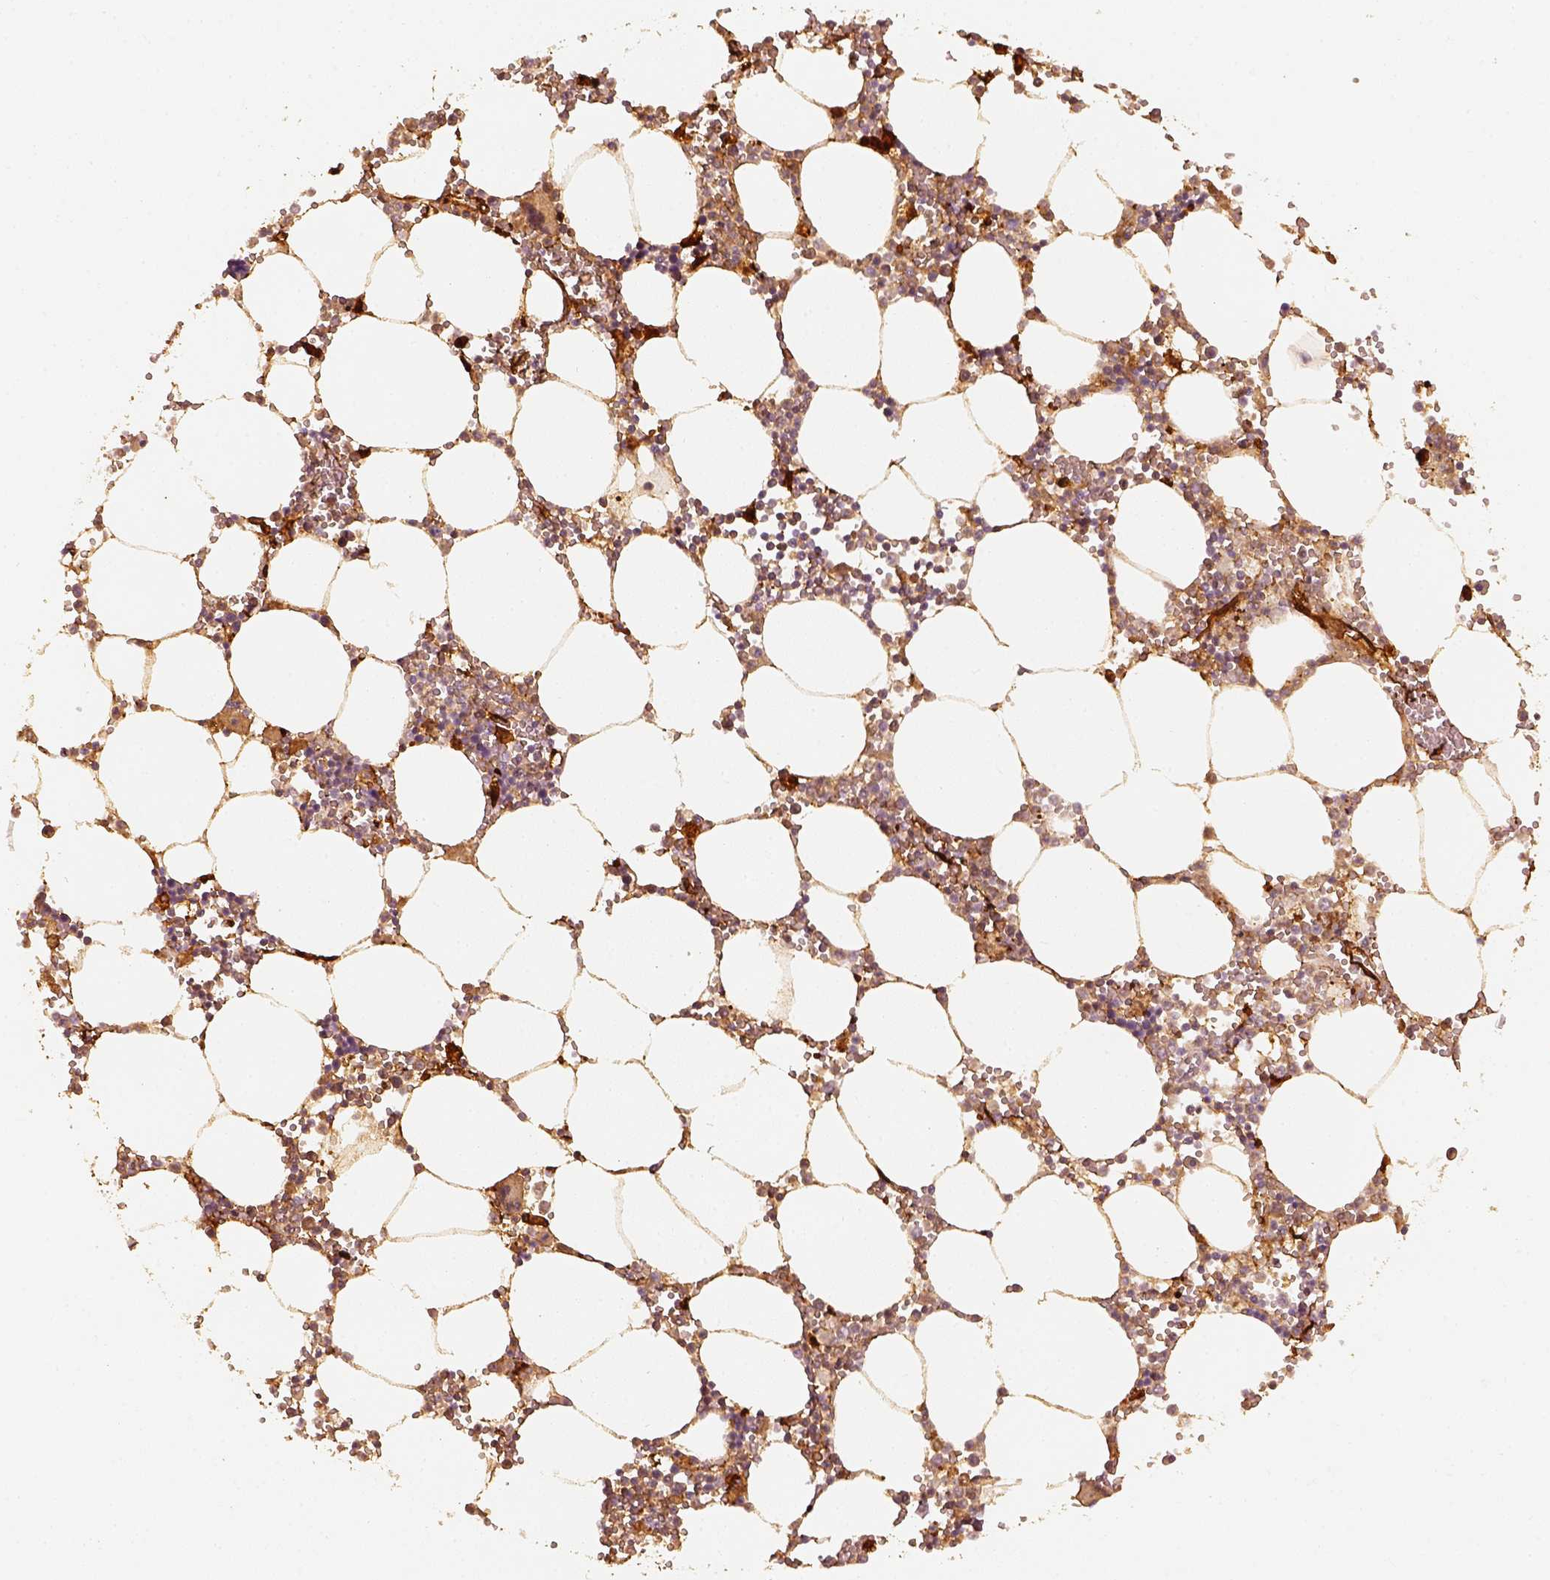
{"staining": {"intensity": "moderate", "quantity": ">75%", "location": "cytoplasmic/membranous"}, "tissue": "bone marrow", "cell_type": "Hematopoietic cells", "image_type": "normal", "snomed": [{"axis": "morphology", "description": "Normal tissue, NOS"}, {"axis": "topography", "description": "Bone marrow"}], "caption": "Immunohistochemistry (DAB (3,3'-diaminobenzidine)) staining of benign bone marrow displays moderate cytoplasmic/membranous protein expression in approximately >75% of hematopoietic cells. (IHC, brightfield microscopy, high magnification).", "gene": "FSCN1", "patient": {"sex": "male", "age": 54}}